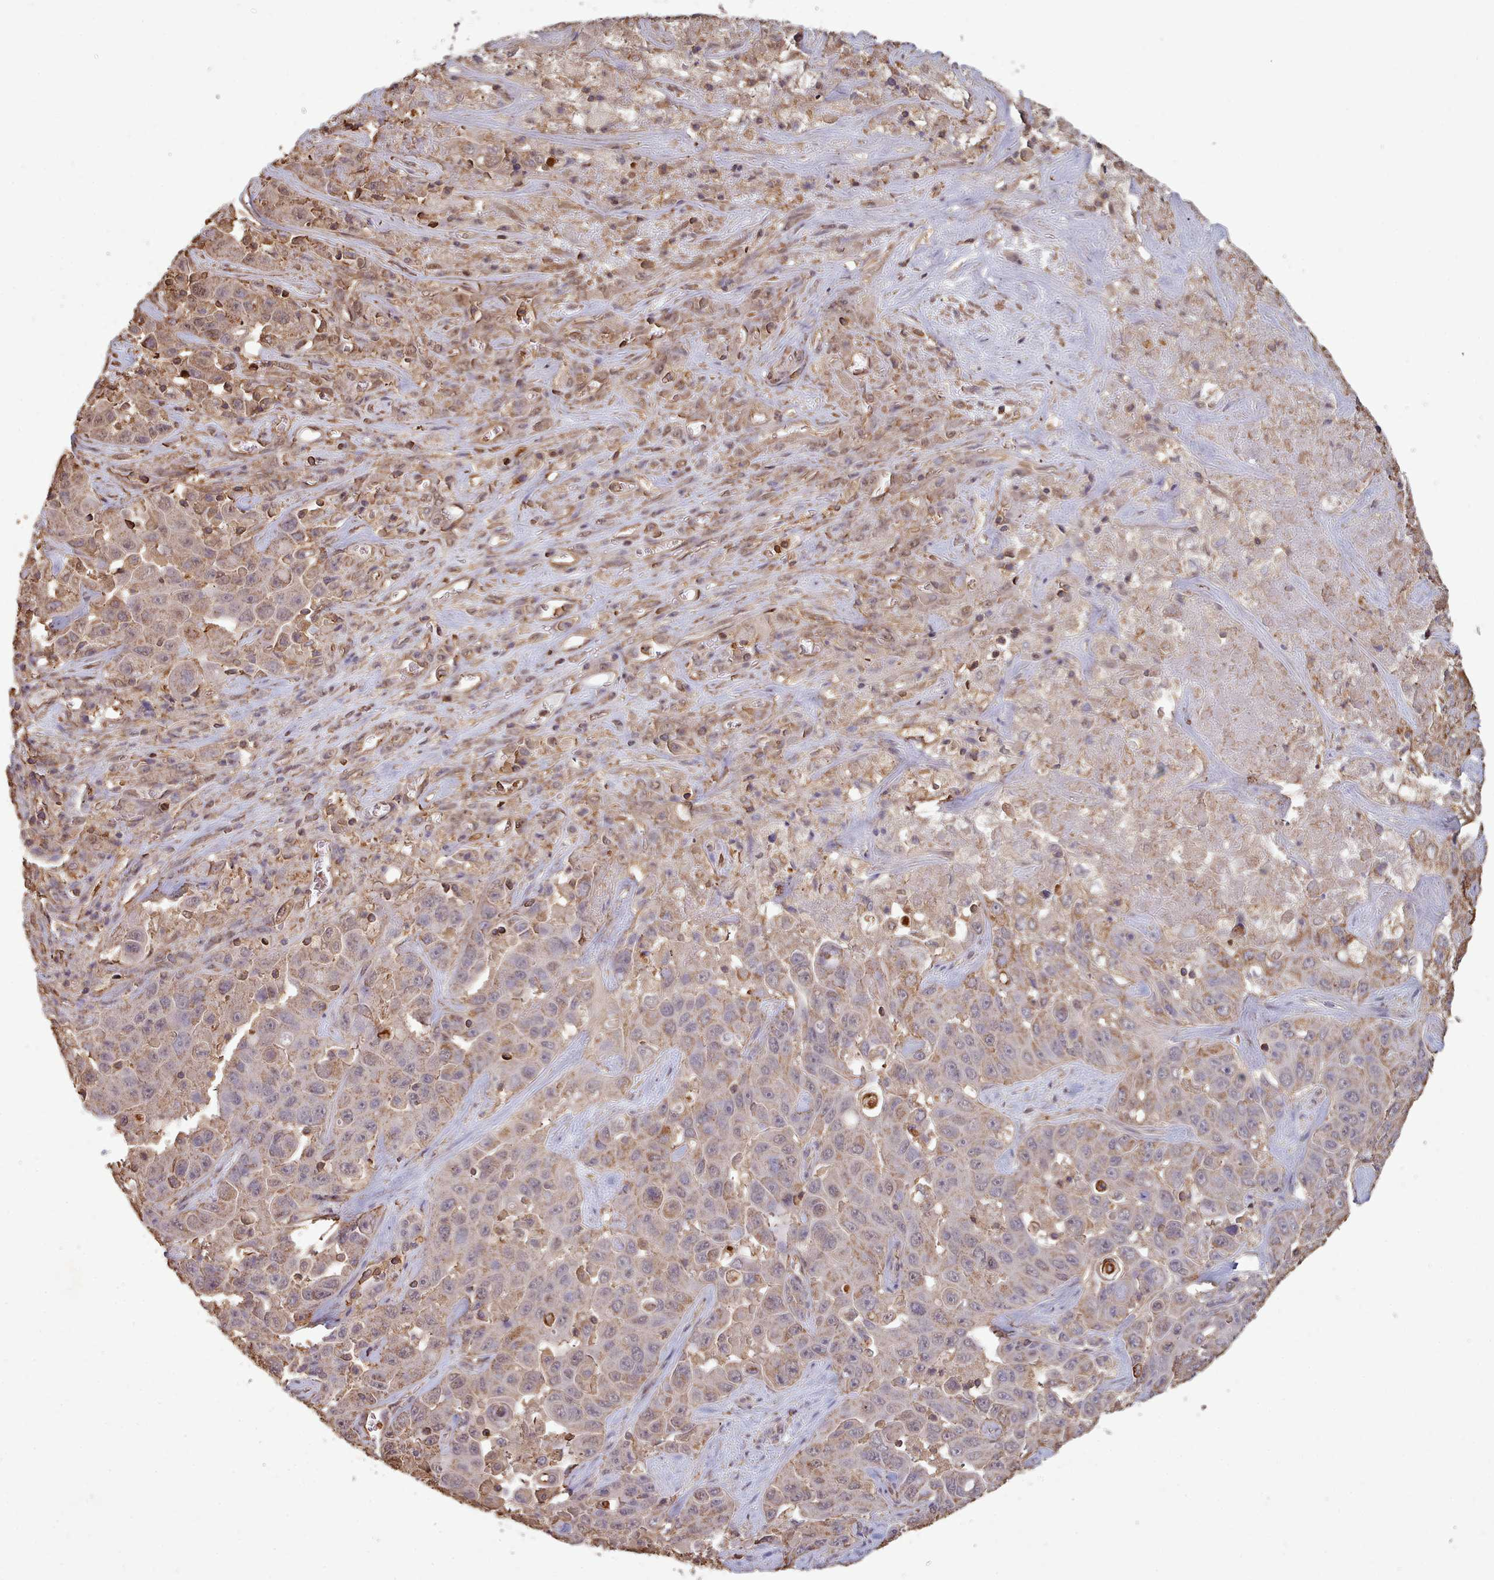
{"staining": {"intensity": "weak", "quantity": "25%-75%", "location": "cytoplasmic/membranous"}, "tissue": "liver cancer", "cell_type": "Tumor cells", "image_type": "cancer", "snomed": [{"axis": "morphology", "description": "Cholangiocarcinoma"}, {"axis": "topography", "description": "Liver"}], "caption": "Brown immunohistochemical staining in liver cancer (cholangiocarcinoma) exhibits weak cytoplasmic/membranous expression in about 25%-75% of tumor cells.", "gene": "METRN", "patient": {"sex": "female", "age": 52}}